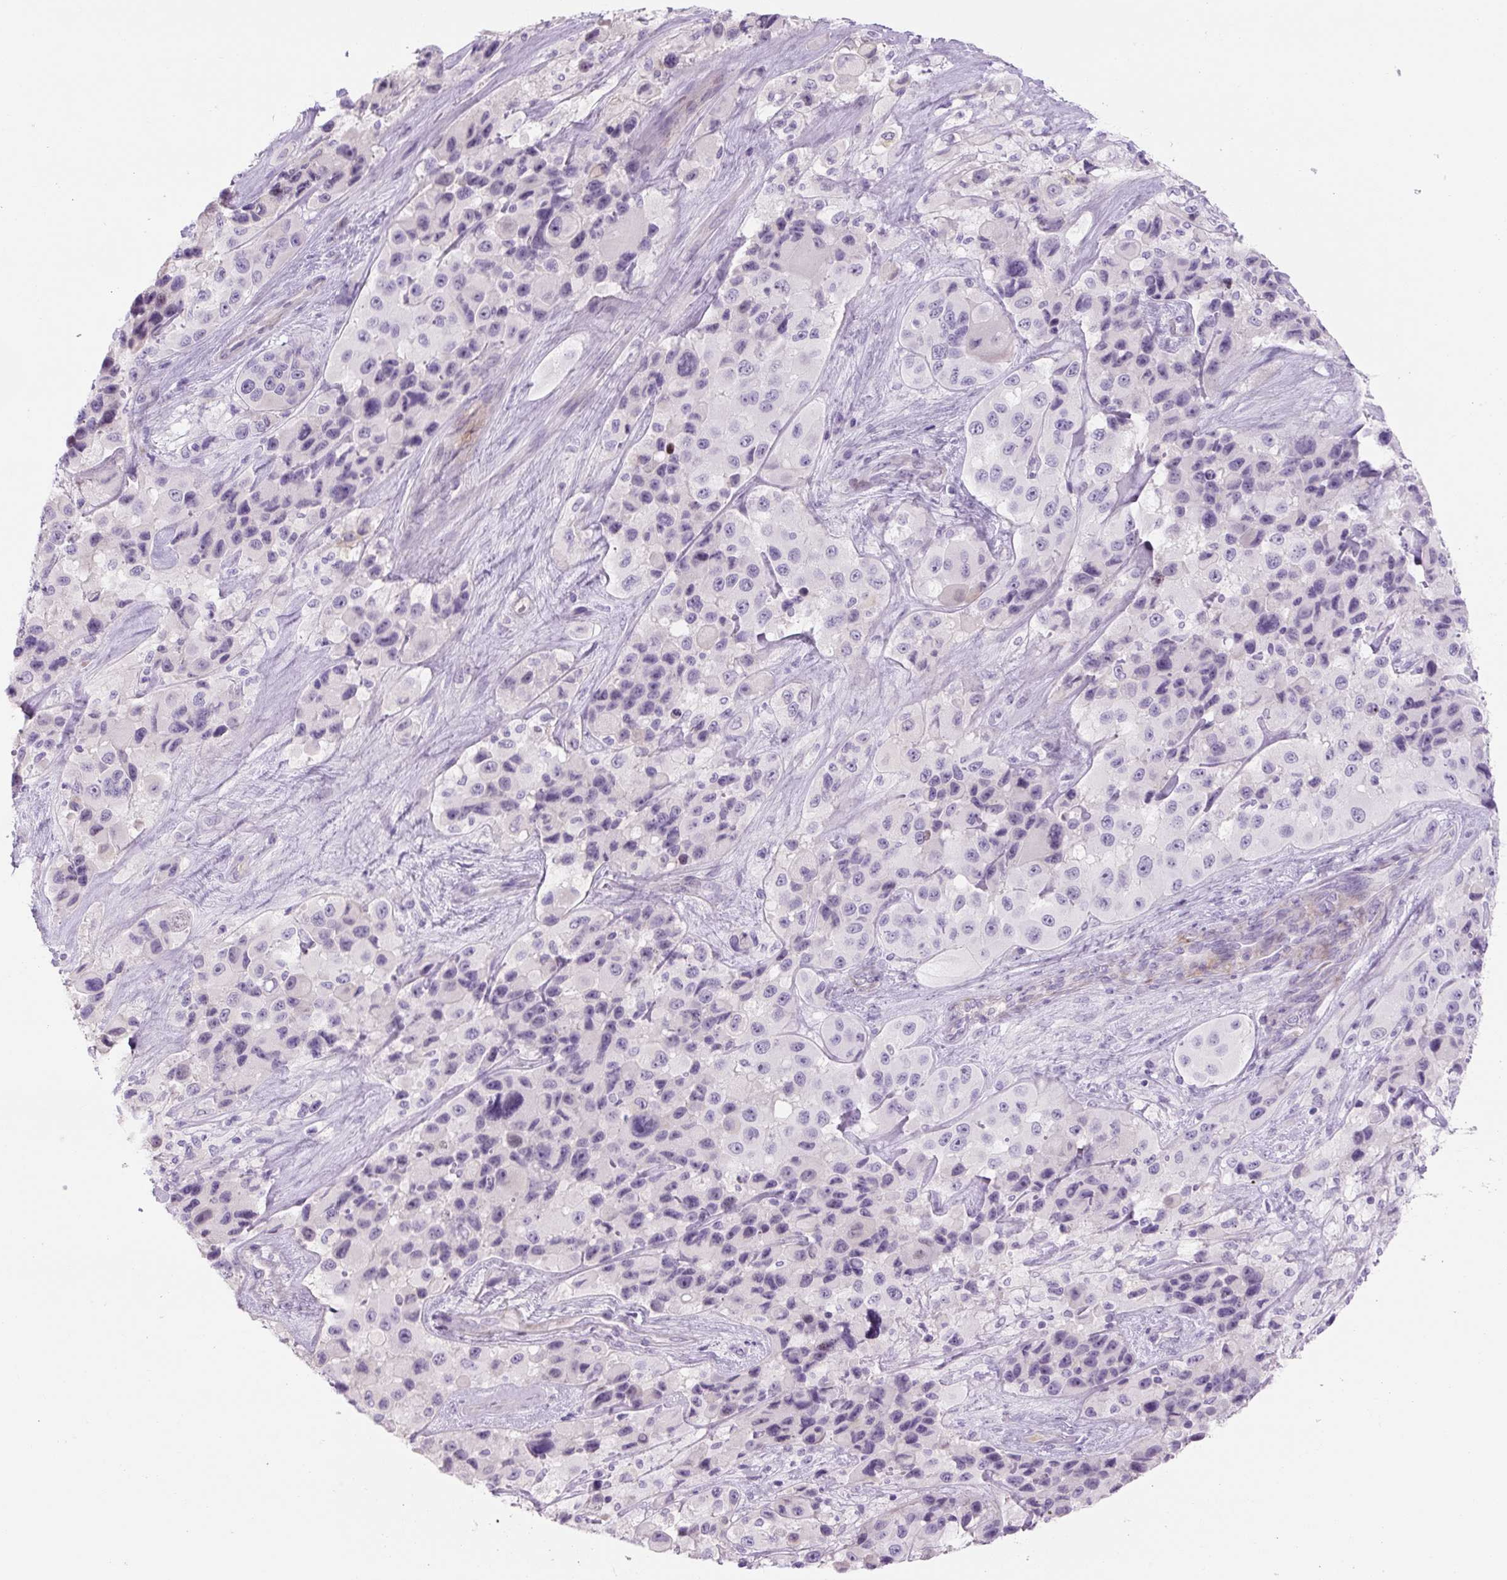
{"staining": {"intensity": "negative", "quantity": "none", "location": "none"}, "tissue": "melanoma", "cell_type": "Tumor cells", "image_type": "cancer", "snomed": [{"axis": "morphology", "description": "Malignant melanoma, Metastatic site"}, {"axis": "topography", "description": "Lymph node"}], "caption": "Immunohistochemistry histopathology image of melanoma stained for a protein (brown), which exhibits no positivity in tumor cells.", "gene": "PRM1", "patient": {"sex": "female", "age": 65}}